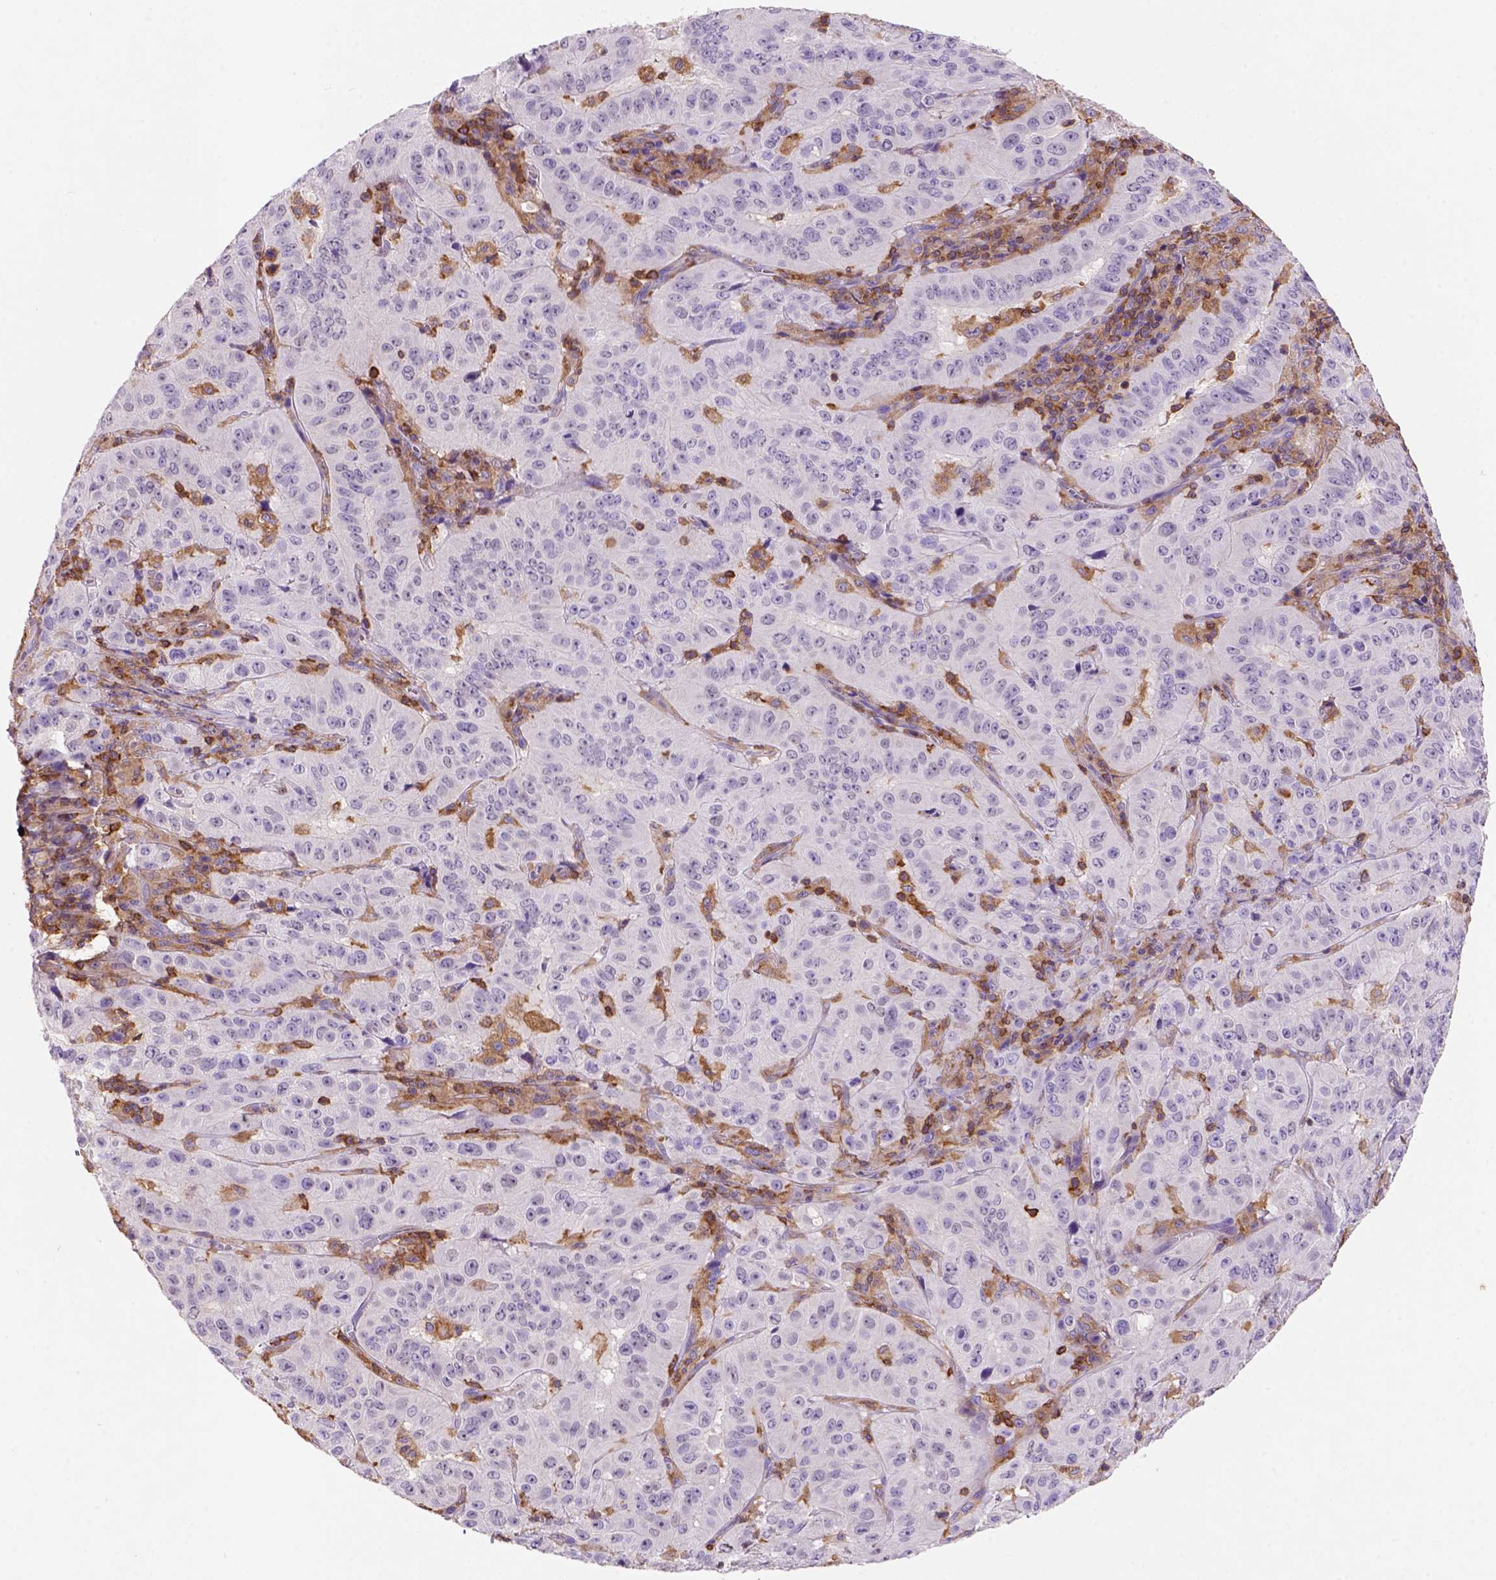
{"staining": {"intensity": "negative", "quantity": "none", "location": "none"}, "tissue": "pancreatic cancer", "cell_type": "Tumor cells", "image_type": "cancer", "snomed": [{"axis": "morphology", "description": "Adenocarcinoma, NOS"}, {"axis": "topography", "description": "Pancreas"}], "caption": "Adenocarcinoma (pancreatic) was stained to show a protein in brown. There is no significant expression in tumor cells.", "gene": "INPP5D", "patient": {"sex": "male", "age": 63}}